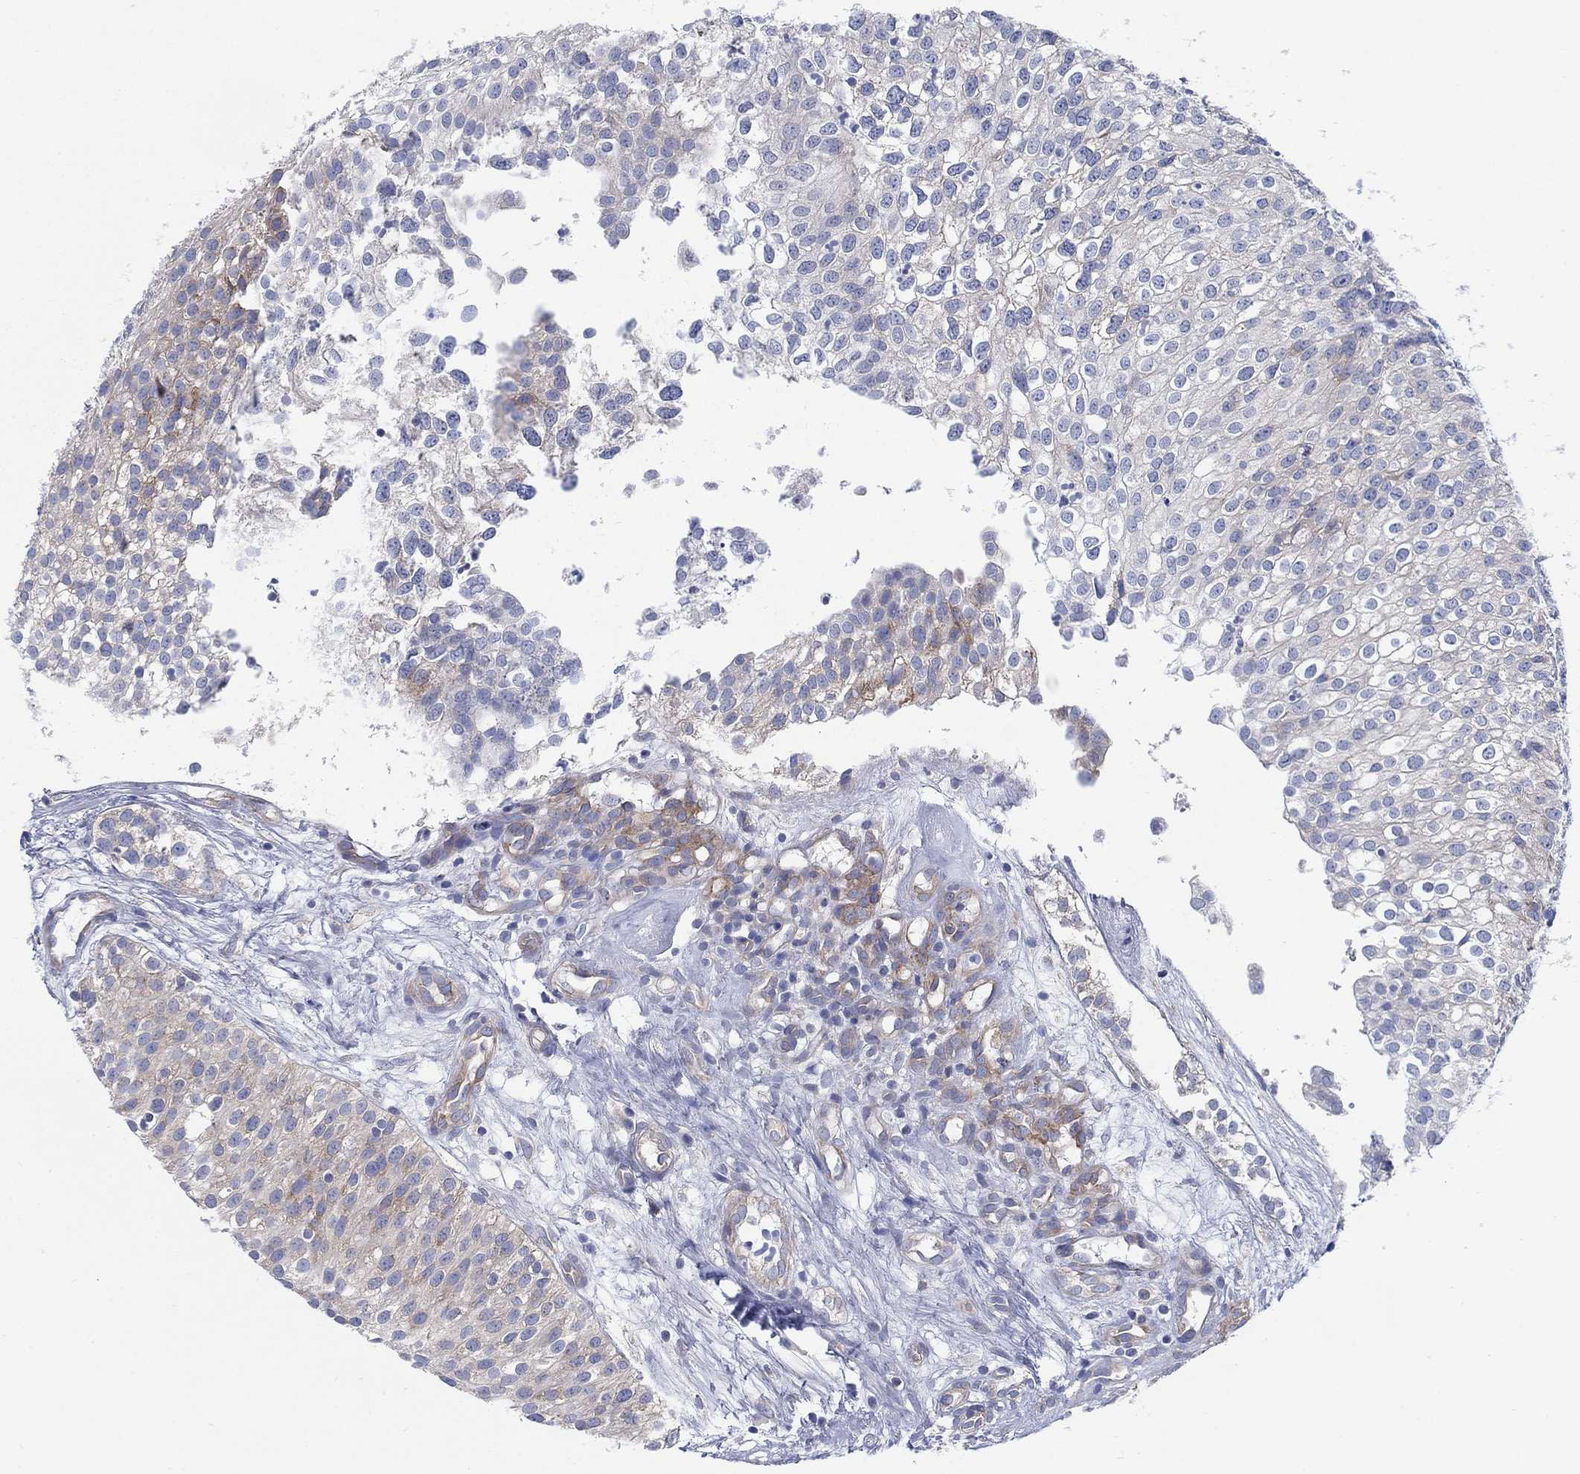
{"staining": {"intensity": "strong", "quantity": "<25%", "location": "cytoplasmic/membranous"}, "tissue": "urothelial cancer", "cell_type": "Tumor cells", "image_type": "cancer", "snomed": [{"axis": "morphology", "description": "Urothelial carcinoma, High grade"}, {"axis": "topography", "description": "Urinary bladder"}], "caption": "Protein expression by immunohistochemistry displays strong cytoplasmic/membranous staining in about <25% of tumor cells in urothelial cancer.", "gene": "TMEM59", "patient": {"sex": "female", "age": 79}}